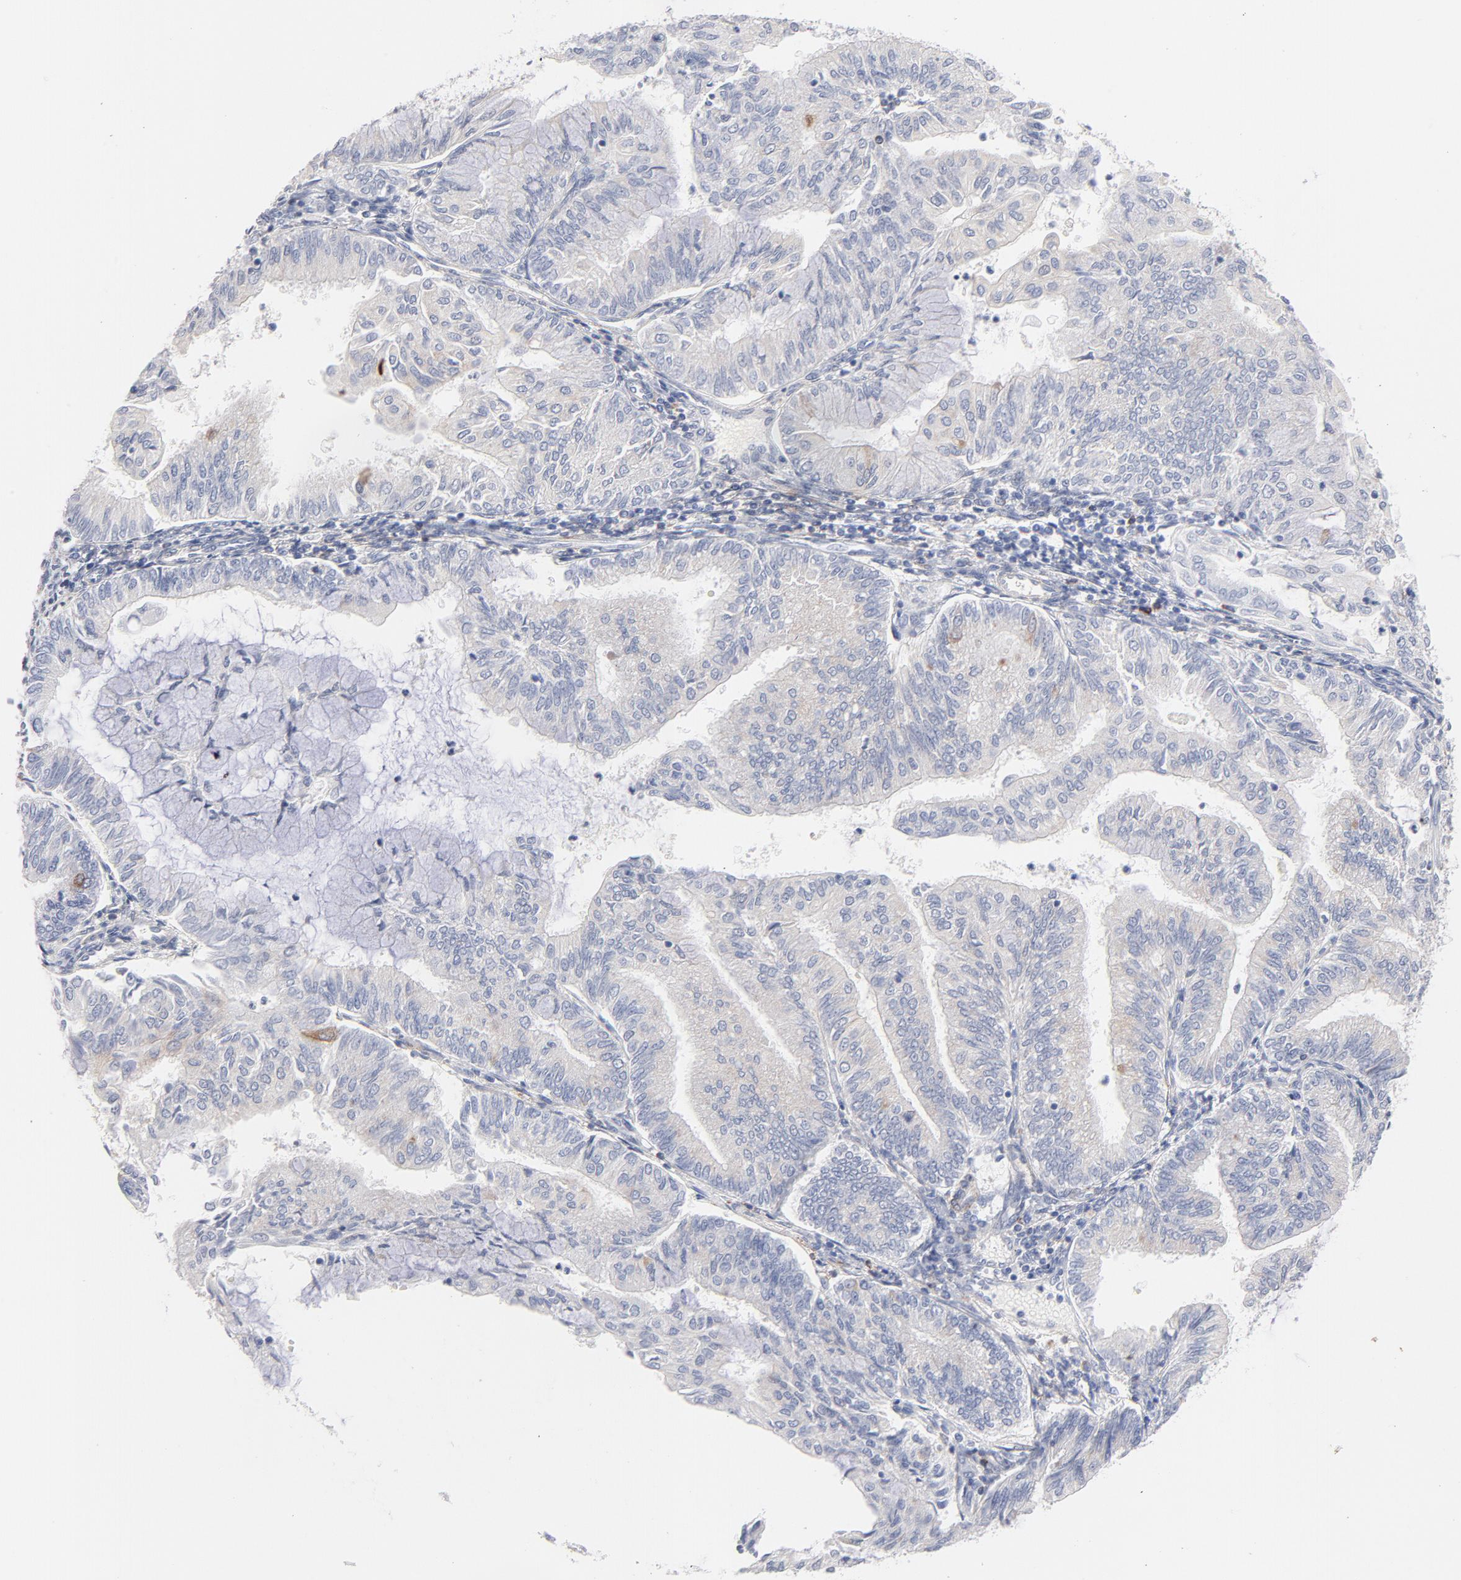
{"staining": {"intensity": "negative", "quantity": "none", "location": "none"}, "tissue": "endometrial cancer", "cell_type": "Tumor cells", "image_type": "cancer", "snomed": [{"axis": "morphology", "description": "Adenocarcinoma, NOS"}, {"axis": "topography", "description": "Endometrium"}], "caption": "Tumor cells are negative for protein expression in human adenocarcinoma (endometrial). Nuclei are stained in blue.", "gene": "MID1", "patient": {"sex": "female", "age": 59}}